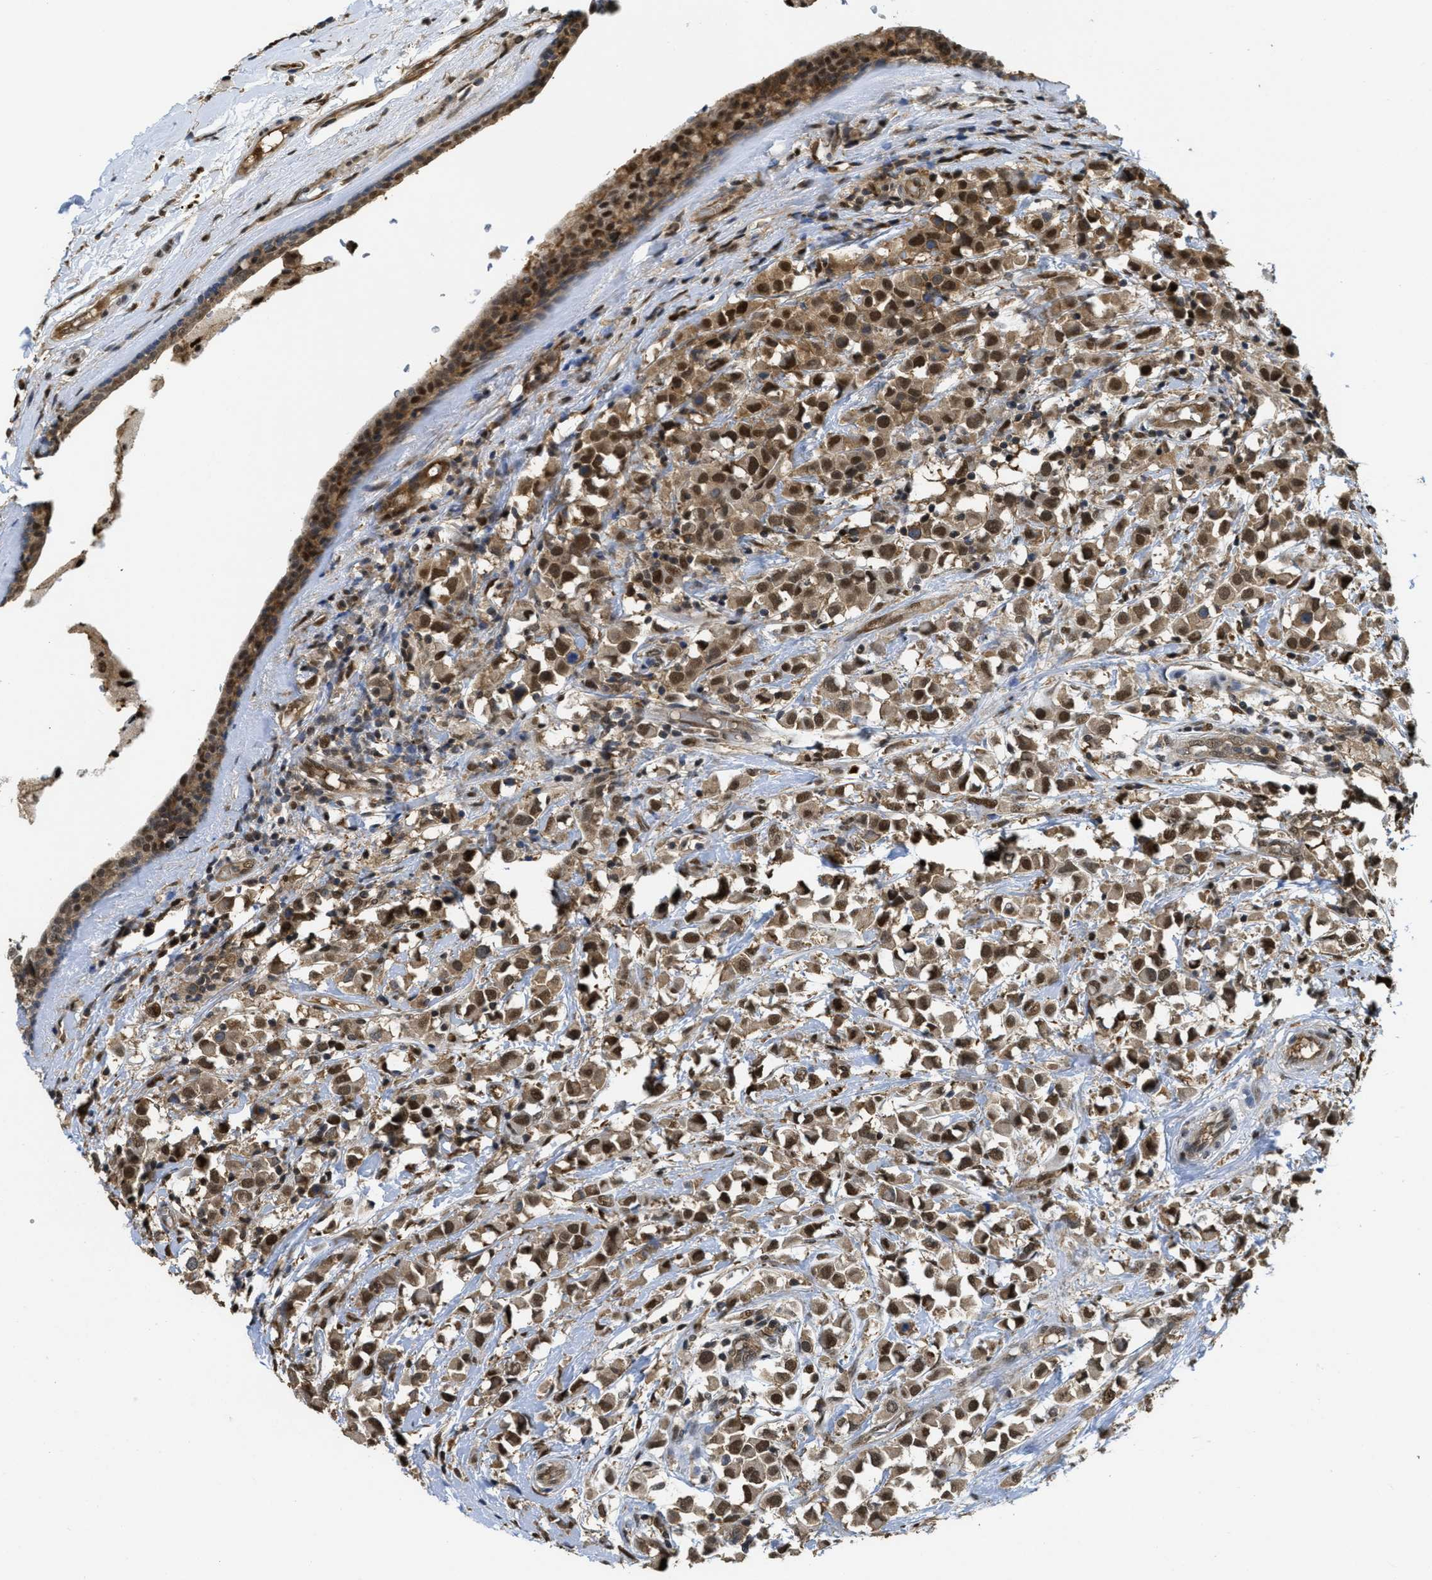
{"staining": {"intensity": "strong", "quantity": ">75%", "location": "cytoplasmic/membranous,nuclear"}, "tissue": "breast cancer", "cell_type": "Tumor cells", "image_type": "cancer", "snomed": [{"axis": "morphology", "description": "Duct carcinoma"}, {"axis": "topography", "description": "Breast"}], "caption": "Immunohistochemical staining of breast infiltrating ductal carcinoma shows strong cytoplasmic/membranous and nuclear protein positivity in about >75% of tumor cells.", "gene": "PSMC5", "patient": {"sex": "female", "age": 61}}